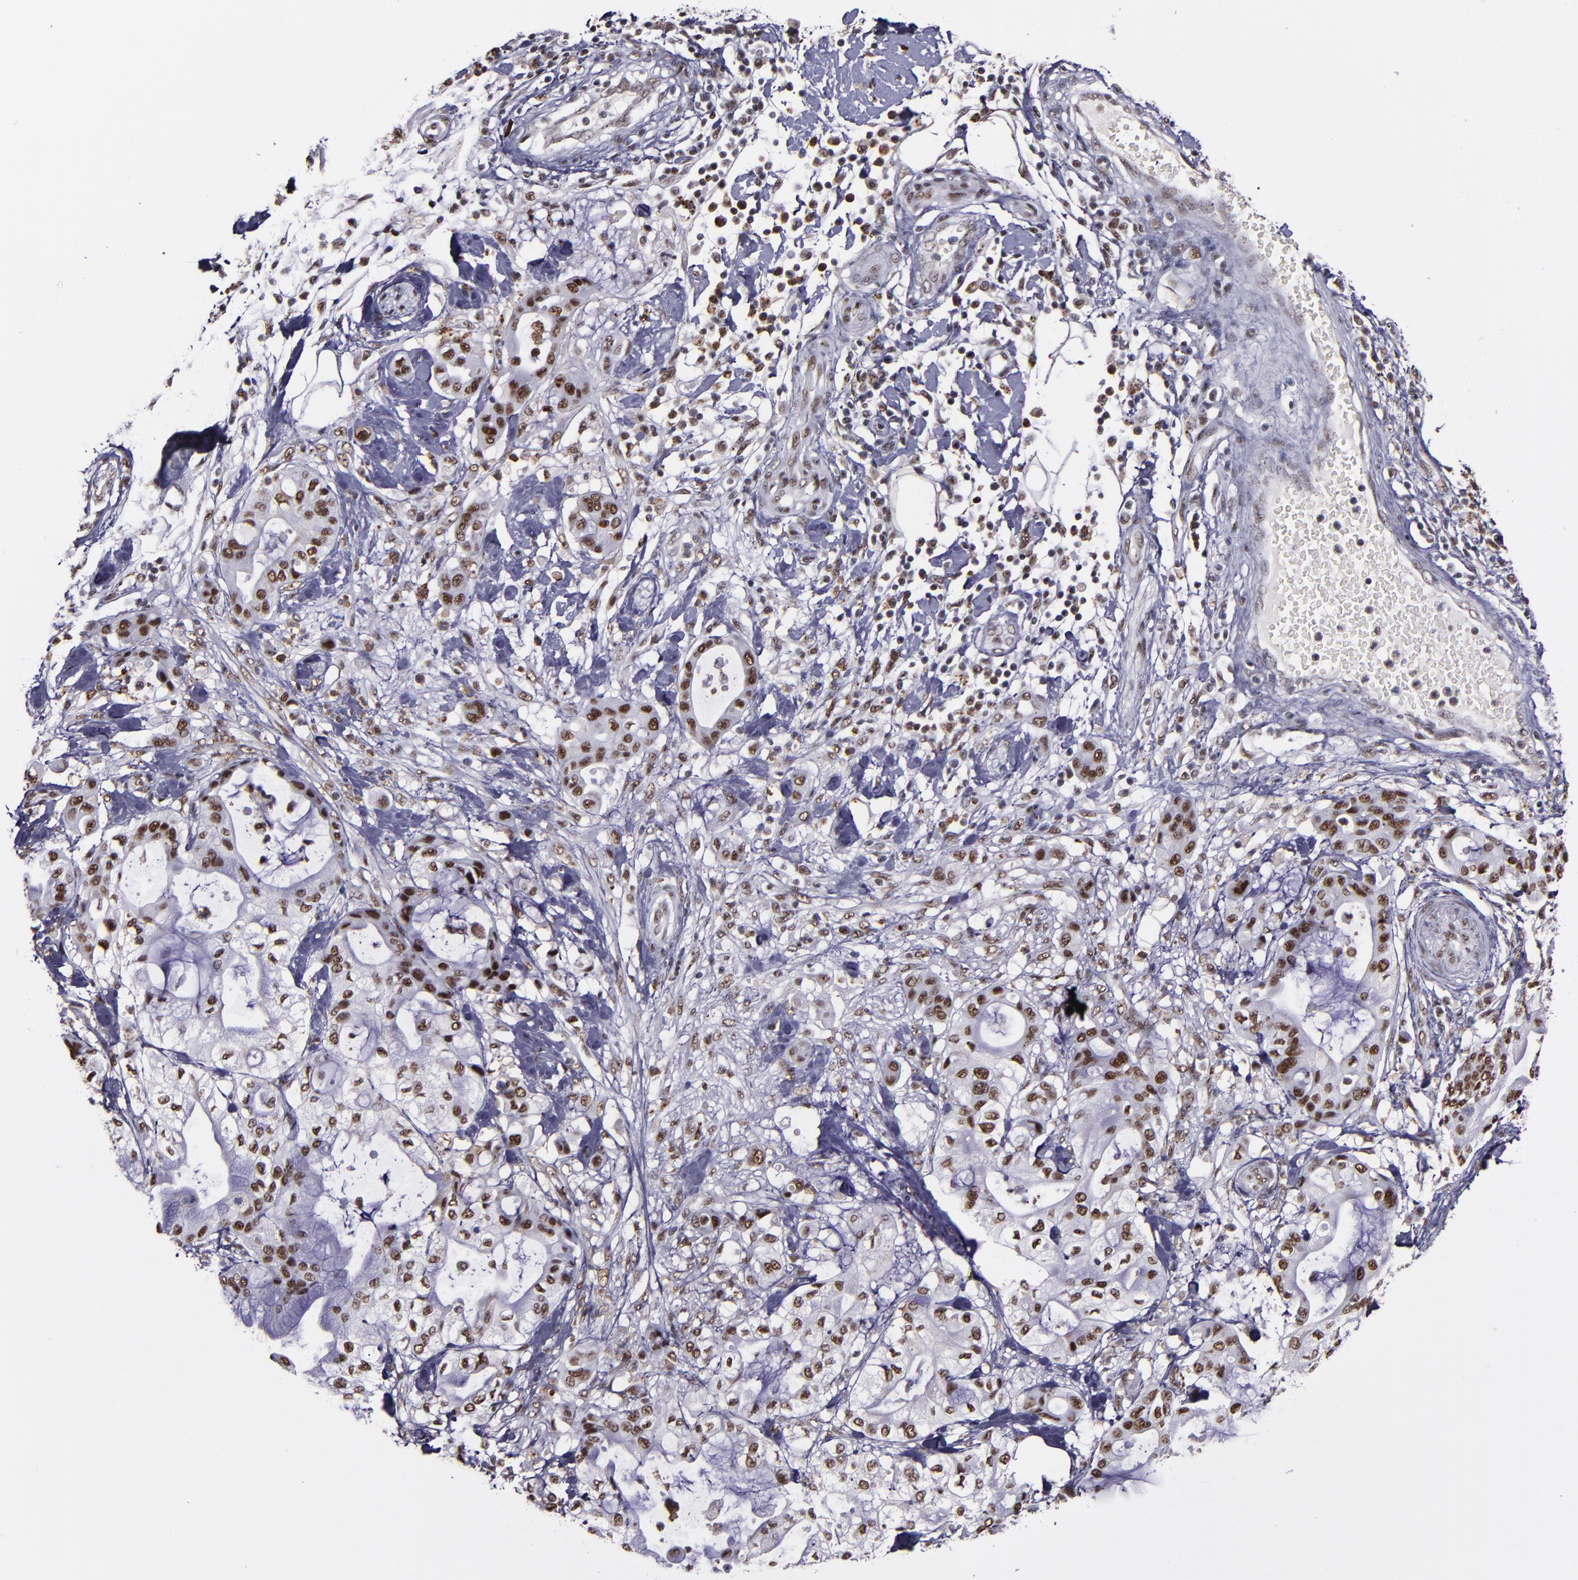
{"staining": {"intensity": "moderate", "quantity": ">75%", "location": "nuclear"}, "tissue": "pancreatic cancer", "cell_type": "Tumor cells", "image_type": "cancer", "snomed": [{"axis": "morphology", "description": "Adenocarcinoma, NOS"}, {"axis": "morphology", "description": "Adenocarcinoma, metastatic, NOS"}, {"axis": "topography", "description": "Lymph node"}, {"axis": "topography", "description": "Pancreas"}, {"axis": "topography", "description": "Duodenum"}], "caption": "A high-resolution micrograph shows IHC staining of pancreatic metastatic adenocarcinoma, which reveals moderate nuclear staining in approximately >75% of tumor cells.", "gene": "PPP4R3A", "patient": {"sex": "female", "age": 64}}